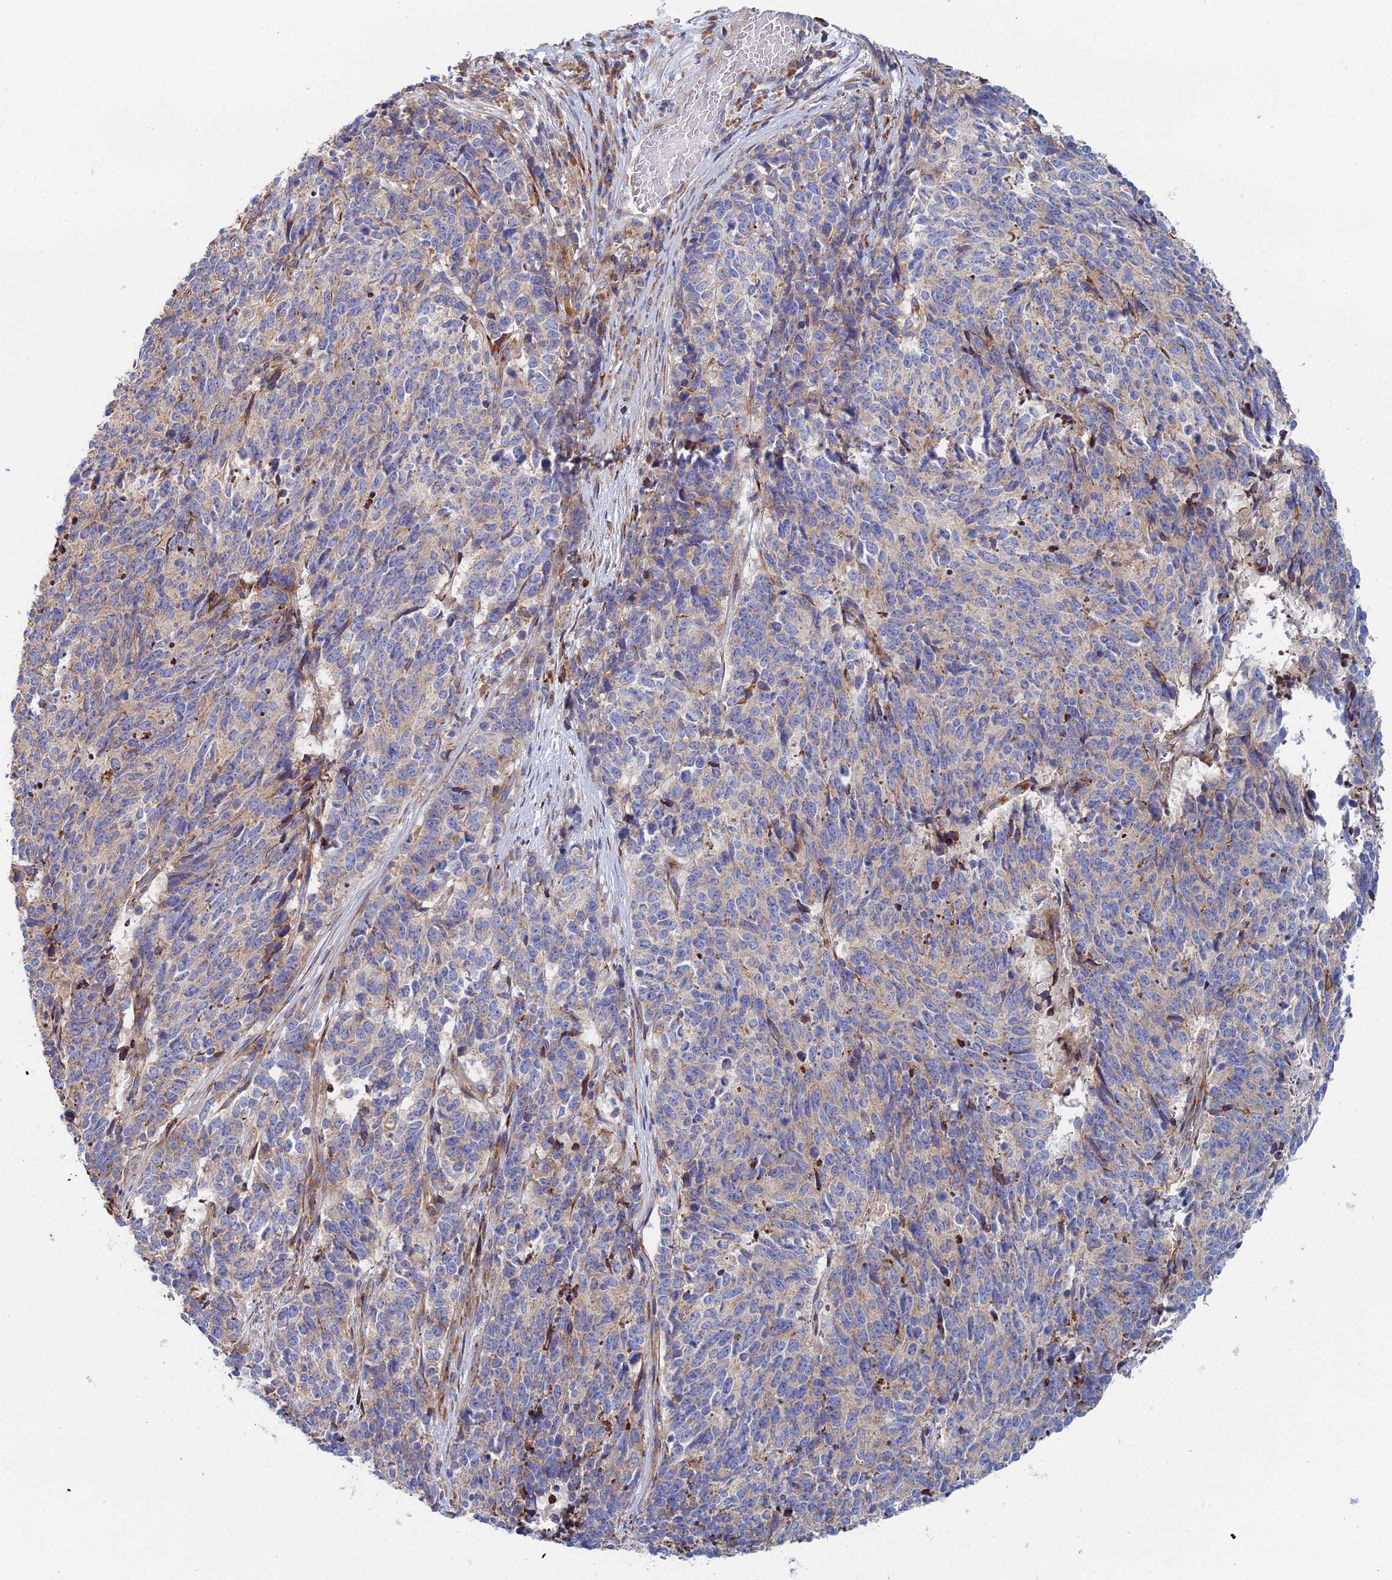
{"staining": {"intensity": "weak", "quantity": "25%-75%", "location": "cytoplasmic/membranous"}, "tissue": "cervical cancer", "cell_type": "Tumor cells", "image_type": "cancer", "snomed": [{"axis": "morphology", "description": "Squamous cell carcinoma, NOS"}, {"axis": "topography", "description": "Cervix"}], "caption": "The immunohistochemical stain shows weak cytoplasmic/membranous expression in tumor cells of cervical cancer tissue.", "gene": "CLCN3", "patient": {"sex": "female", "age": 29}}